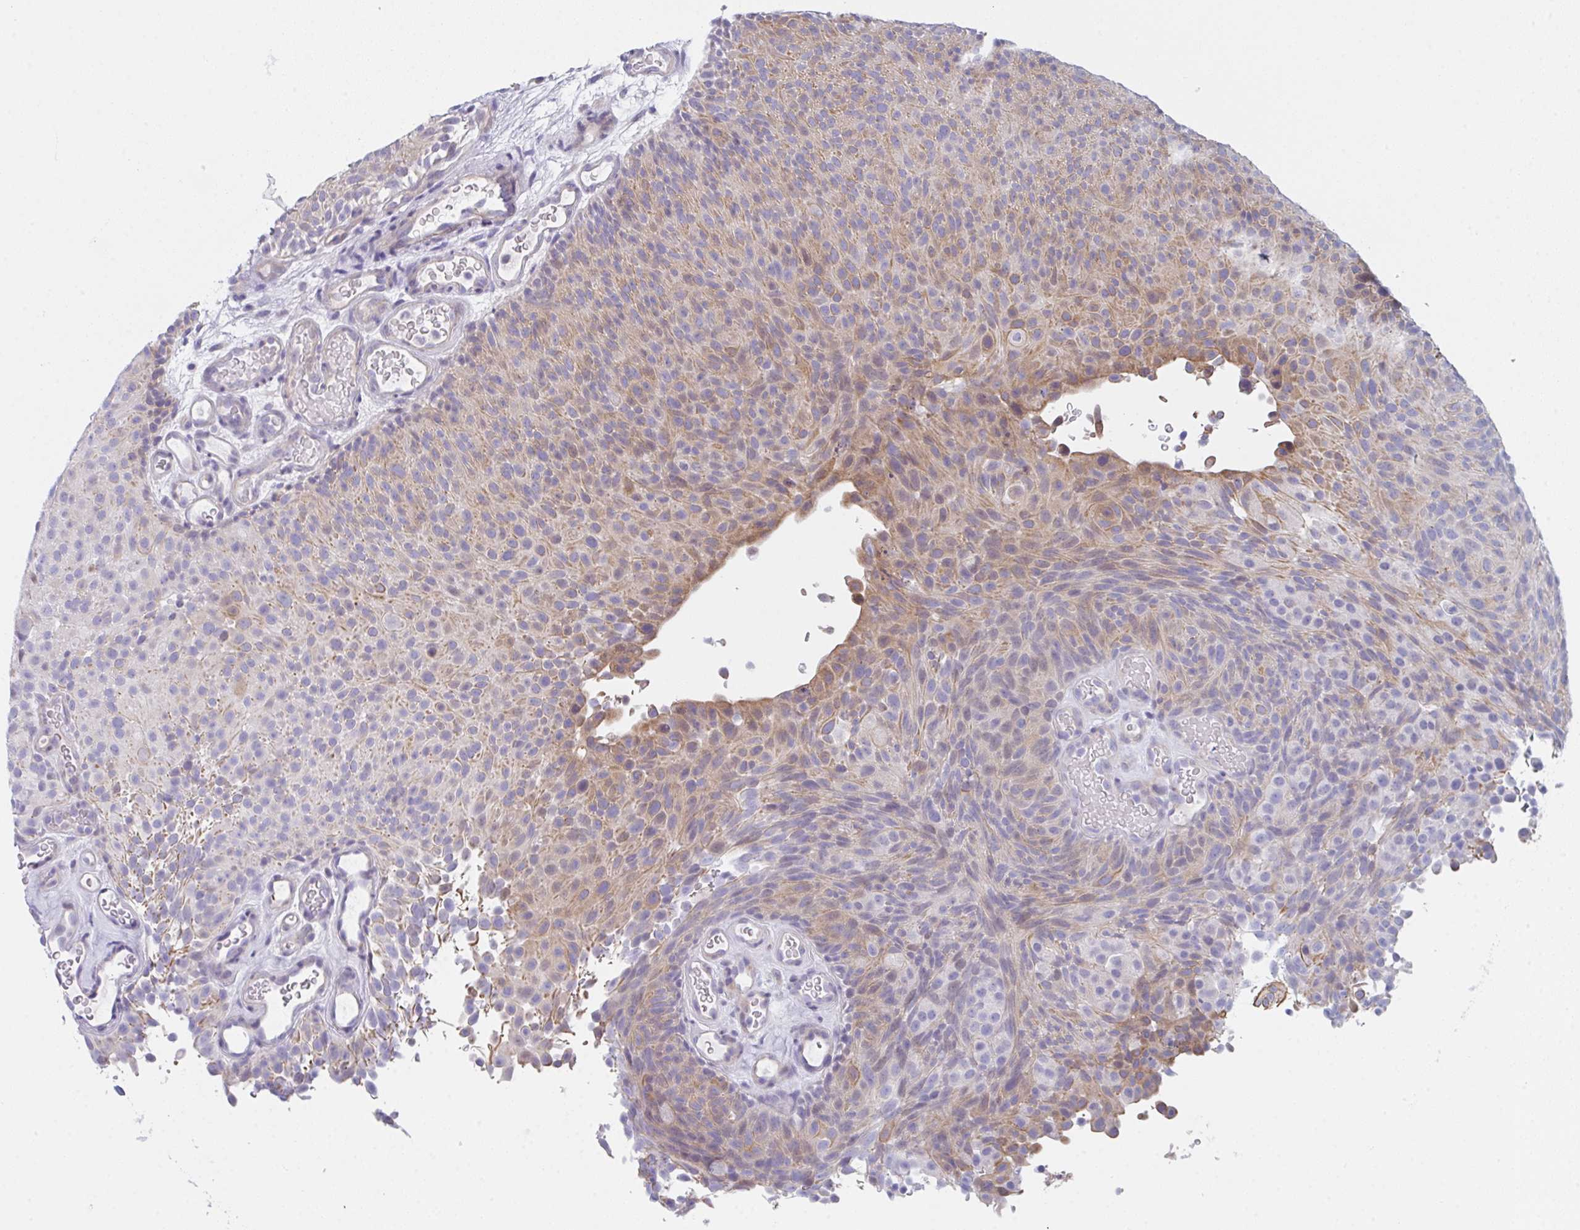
{"staining": {"intensity": "weak", "quantity": "25%-75%", "location": "cytoplasmic/membranous"}, "tissue": "urothelial cancer", "cell_type": "Tumor cells", "image_type": "cancer", "snomed": [{"axis": "morphology", "description": "Urothelial carcinoma, Low grade"}, {"axis": "topography", "description": "Urinary bladder"}], "caption": "The photomicrograph exhibits staining of low-grade urothelial carcinoma, revealing weak cytoplasmic/membranous protein staining (brown color) within tumor cells.", "gene": "FBXO47", "patient": {"sex": "male", "age": 78}}